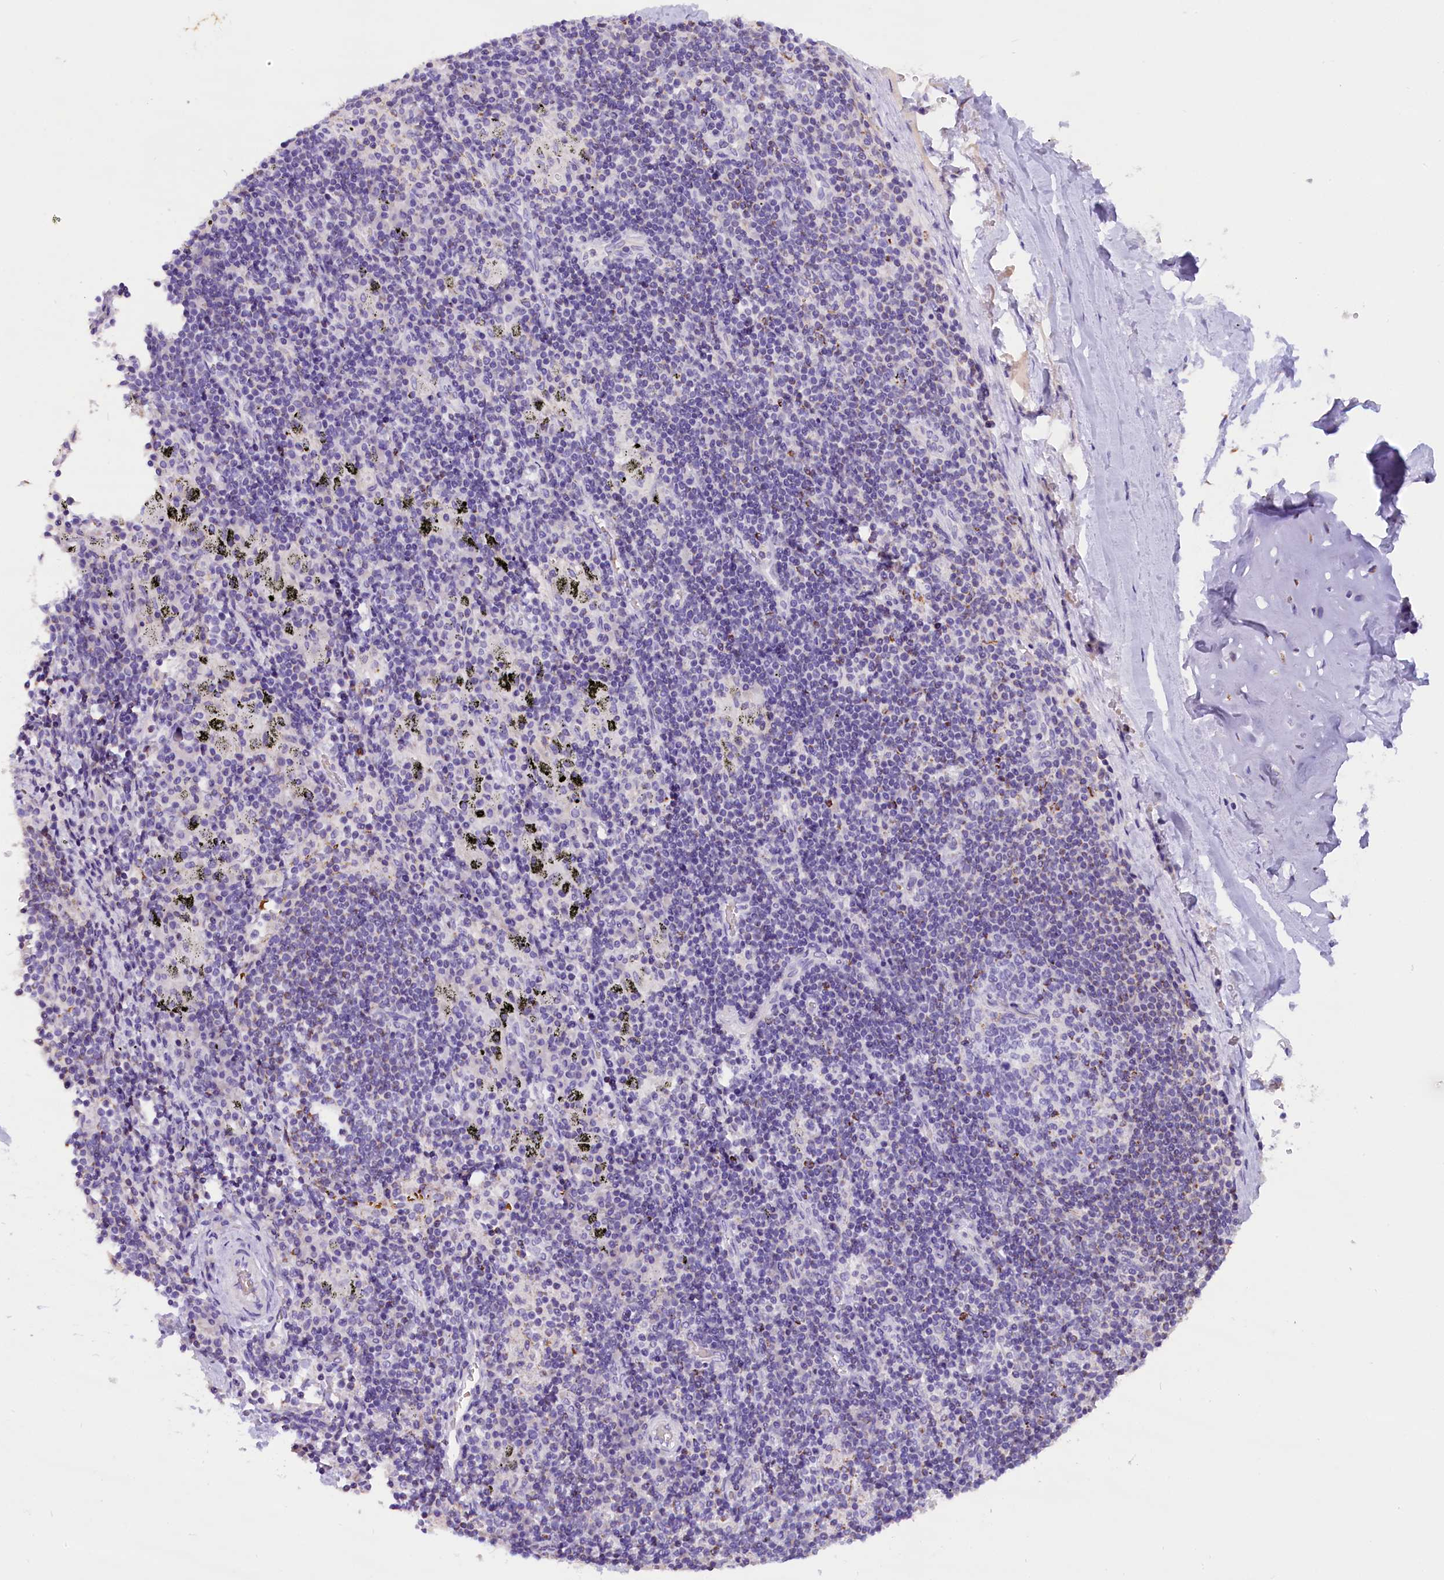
{"staining": {"intensity": "negative", "quantity": "none", "location": "none"}, "tissue": "adipose tissue", "cell_type": "Adipocytes", "image_type": "normal", "snomed": [{"axis": "morphology", "description": "Normal tissue, NOS"}, {"axis": "topography", "description": "Lymph node"}, {"axis": "topography", "description": "Cartilage tissue"}, {"axis": "topography", "description": "Bronchus"}], "caption": "Human adipose tissue stained for a protein using immunohistochemistry exhibits no staining in adipocytes.", "gene": "ABAT", "patient": {"sex": "male", "age": 63}}